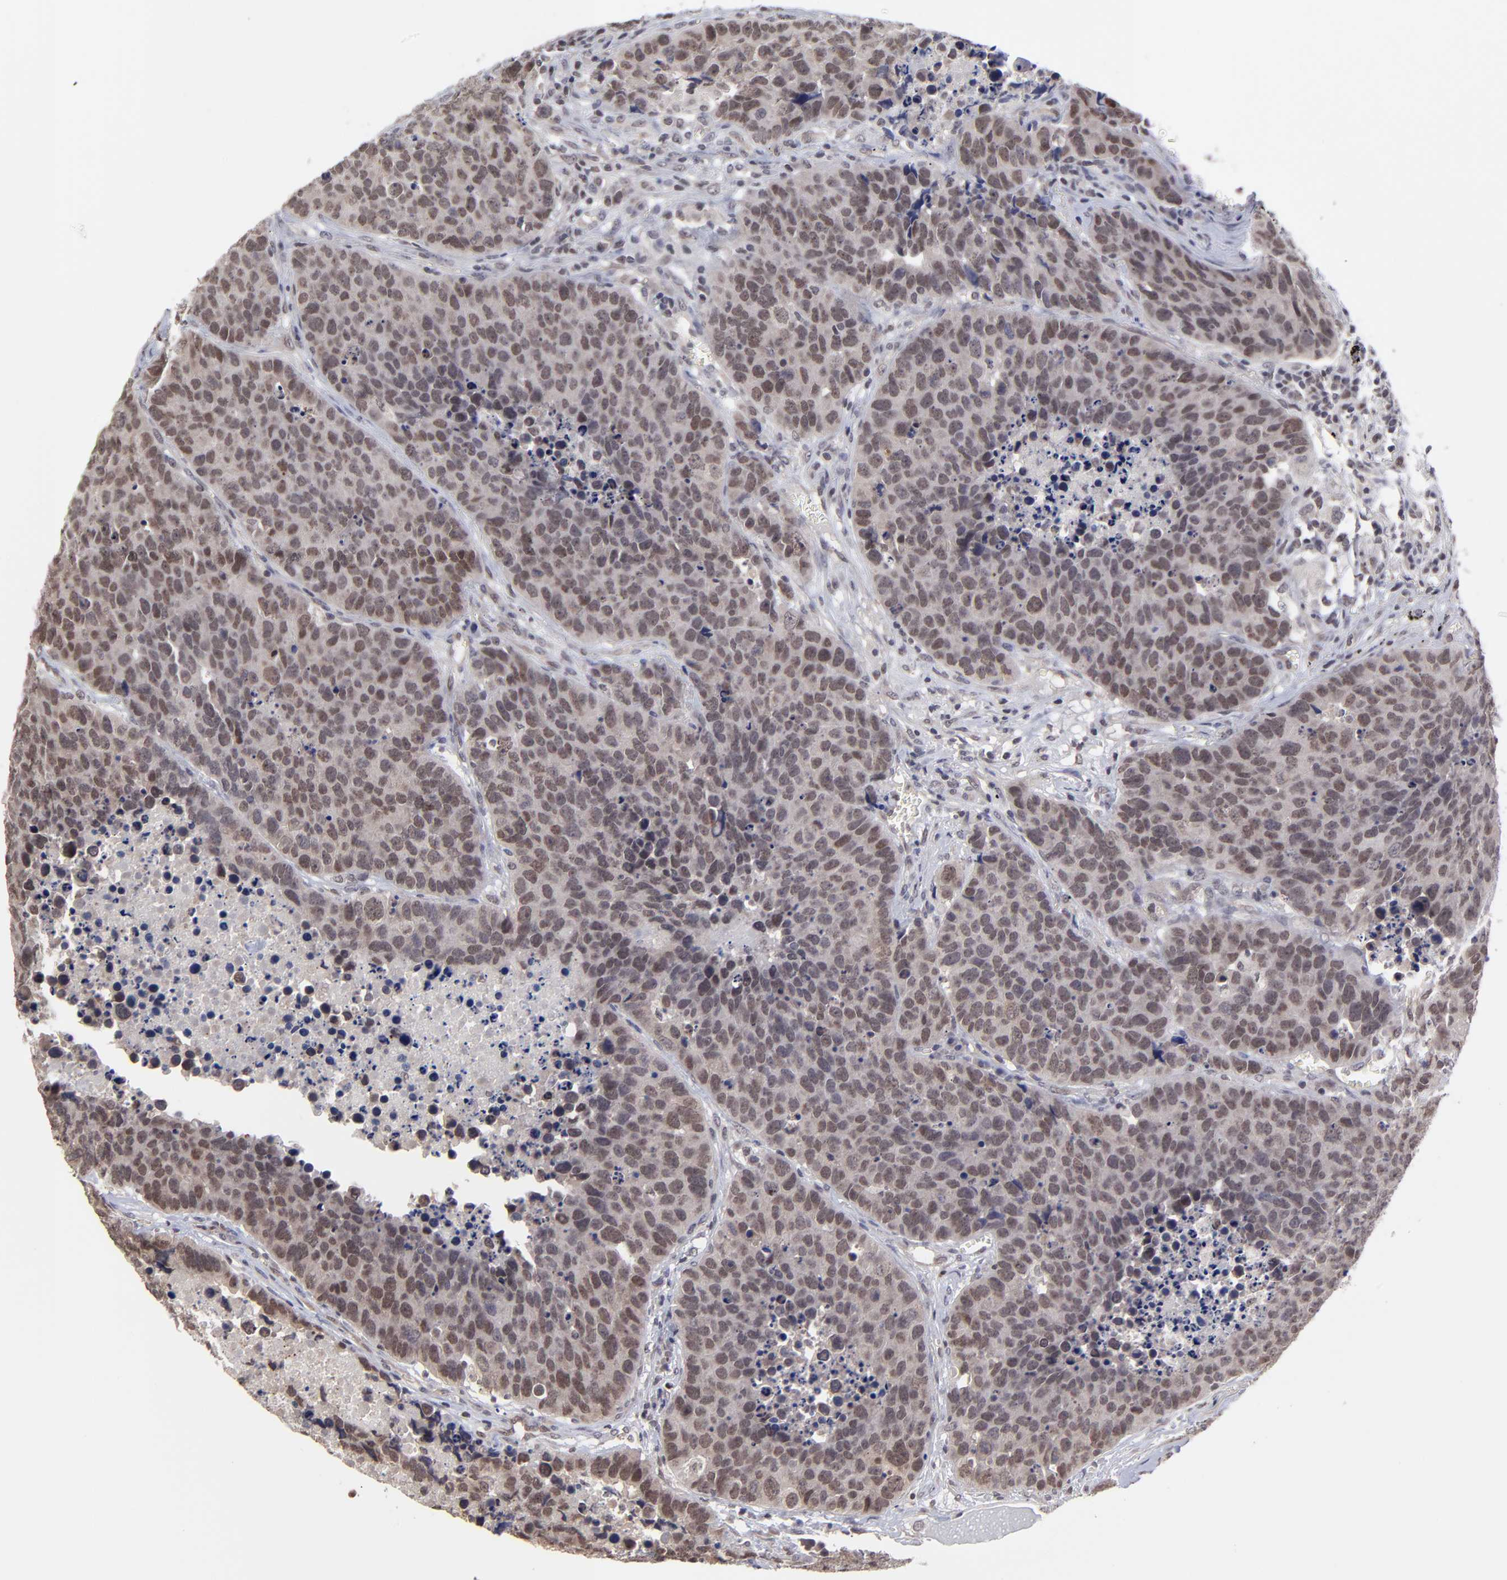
{"staining": {"intensity": "moderate", "quantity": ">75%", "location": "nuclear"}, "tissue": "carcinoid", "cell_type": "Tumor cells", "image_type": "cancer", "snomed": [{"axis": "morphology", "description": "Carcinoid, malignant, NOS"}, {"axis": "topography", "description": "Lung"}], "caption": "Protein analysis of carcinoid (malignant) tissue exhibits moderate nuclear expression in approximately >75% of tumor cells.", "gene": "ZNF419", "patient": {"sex": "male", "age": 60}}